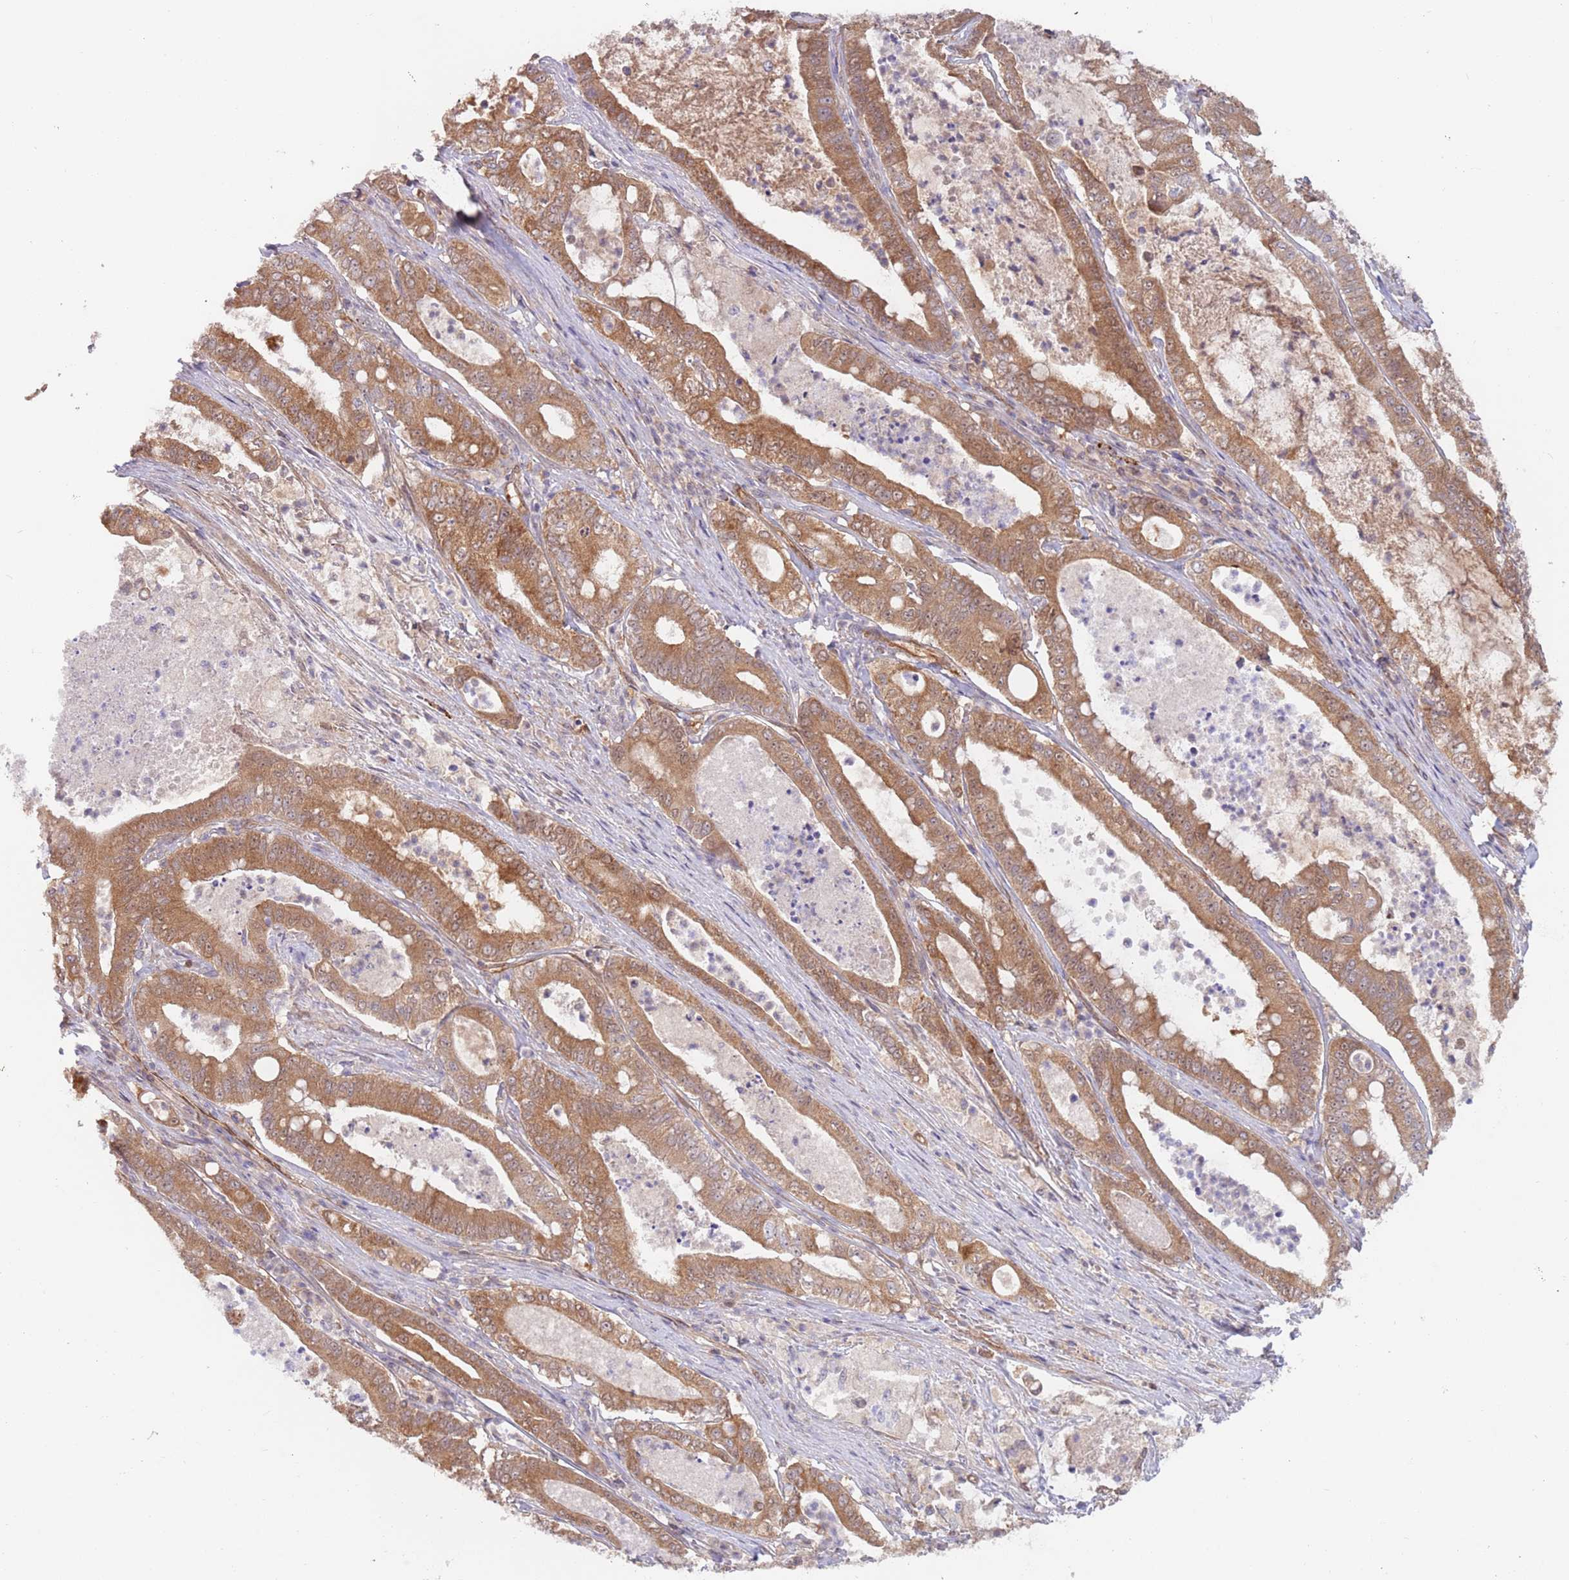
{"staining": {"intensity": "moderate", "quantity": ">75%", "location": "cytoplasmic/membranous"}, "tissue": "pancreatic cancer", "cell_type": "Tumor cells", "image_type": "cancer", "snomed": [{"axis": "morphology", "description": "Adenocarcinoma, NOS"}, {"axis": "topography", "description": "Pancreas"}], "caption": "An immunohistochemistry micrograph of tumor tissue is shown. Protein staining in brown highlights moderate cytoplasmic/membranous positivity in pancreatic cancer (adenocarcinoma) within tumor cells.", "gene": "GUK1", "patient": {"sex": "male", "age": 71}}